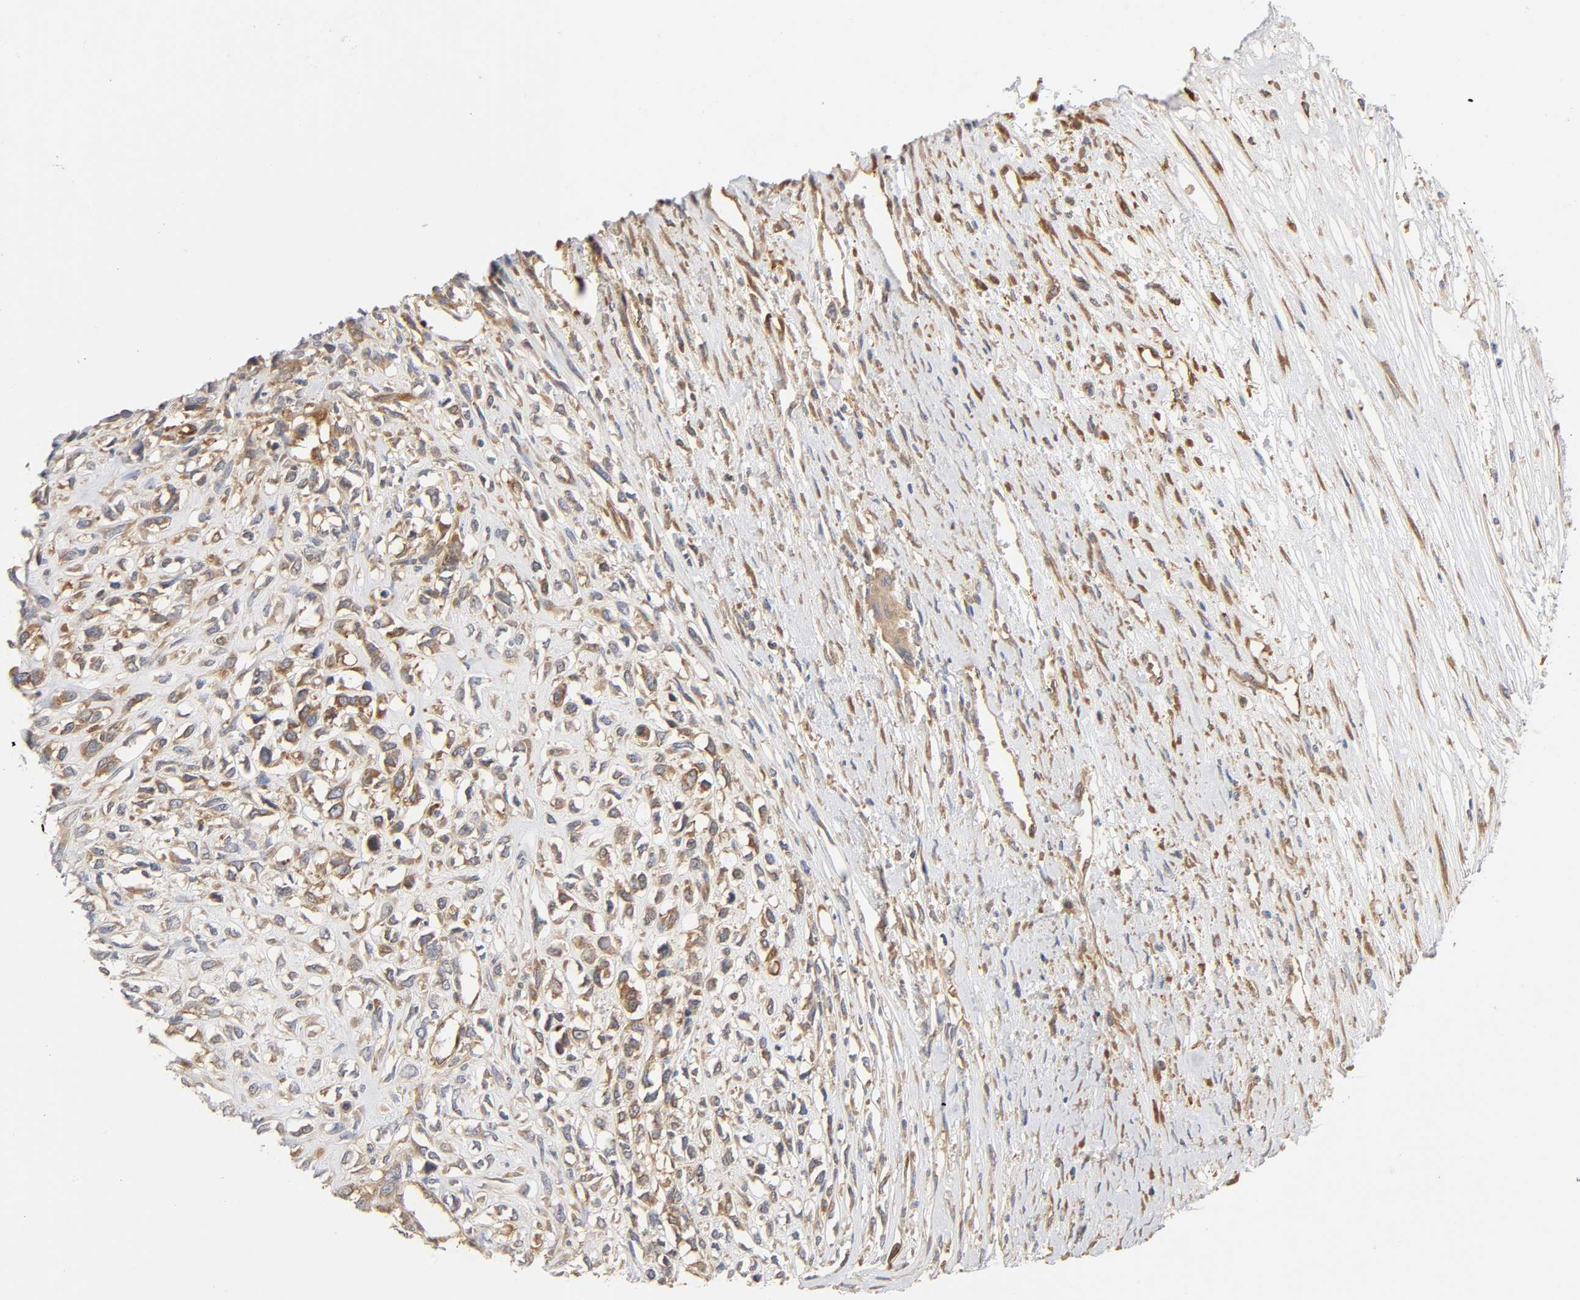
{"staining": {"intensity": "moderate", "quantity": ">75%", "location": "cytoplasmic/membranous"}, "tissue": "head and neck cancer", "cell_type": "Tumor cells", "image_type": "cancer", "snomed": [{"axis": "morphology", "description": "Necrosis, NOS"}, {"axis": "morphology", "description": "Neoplasm, malignant, NOS"}, {"axis": "topography", "description": "Salivary gland"}, {"axis": "topography", "description": "Head-Neck"}], "caption": "This micrograph shows immunohistochemistry (IHC) staining of head and neck malignant neoplasm, with medium moderate cytoplasmic/membranous staining in about >75% of tumor cells.", "gene": "SCHIP1", "patient": {"sex": "male", "age": 43}}